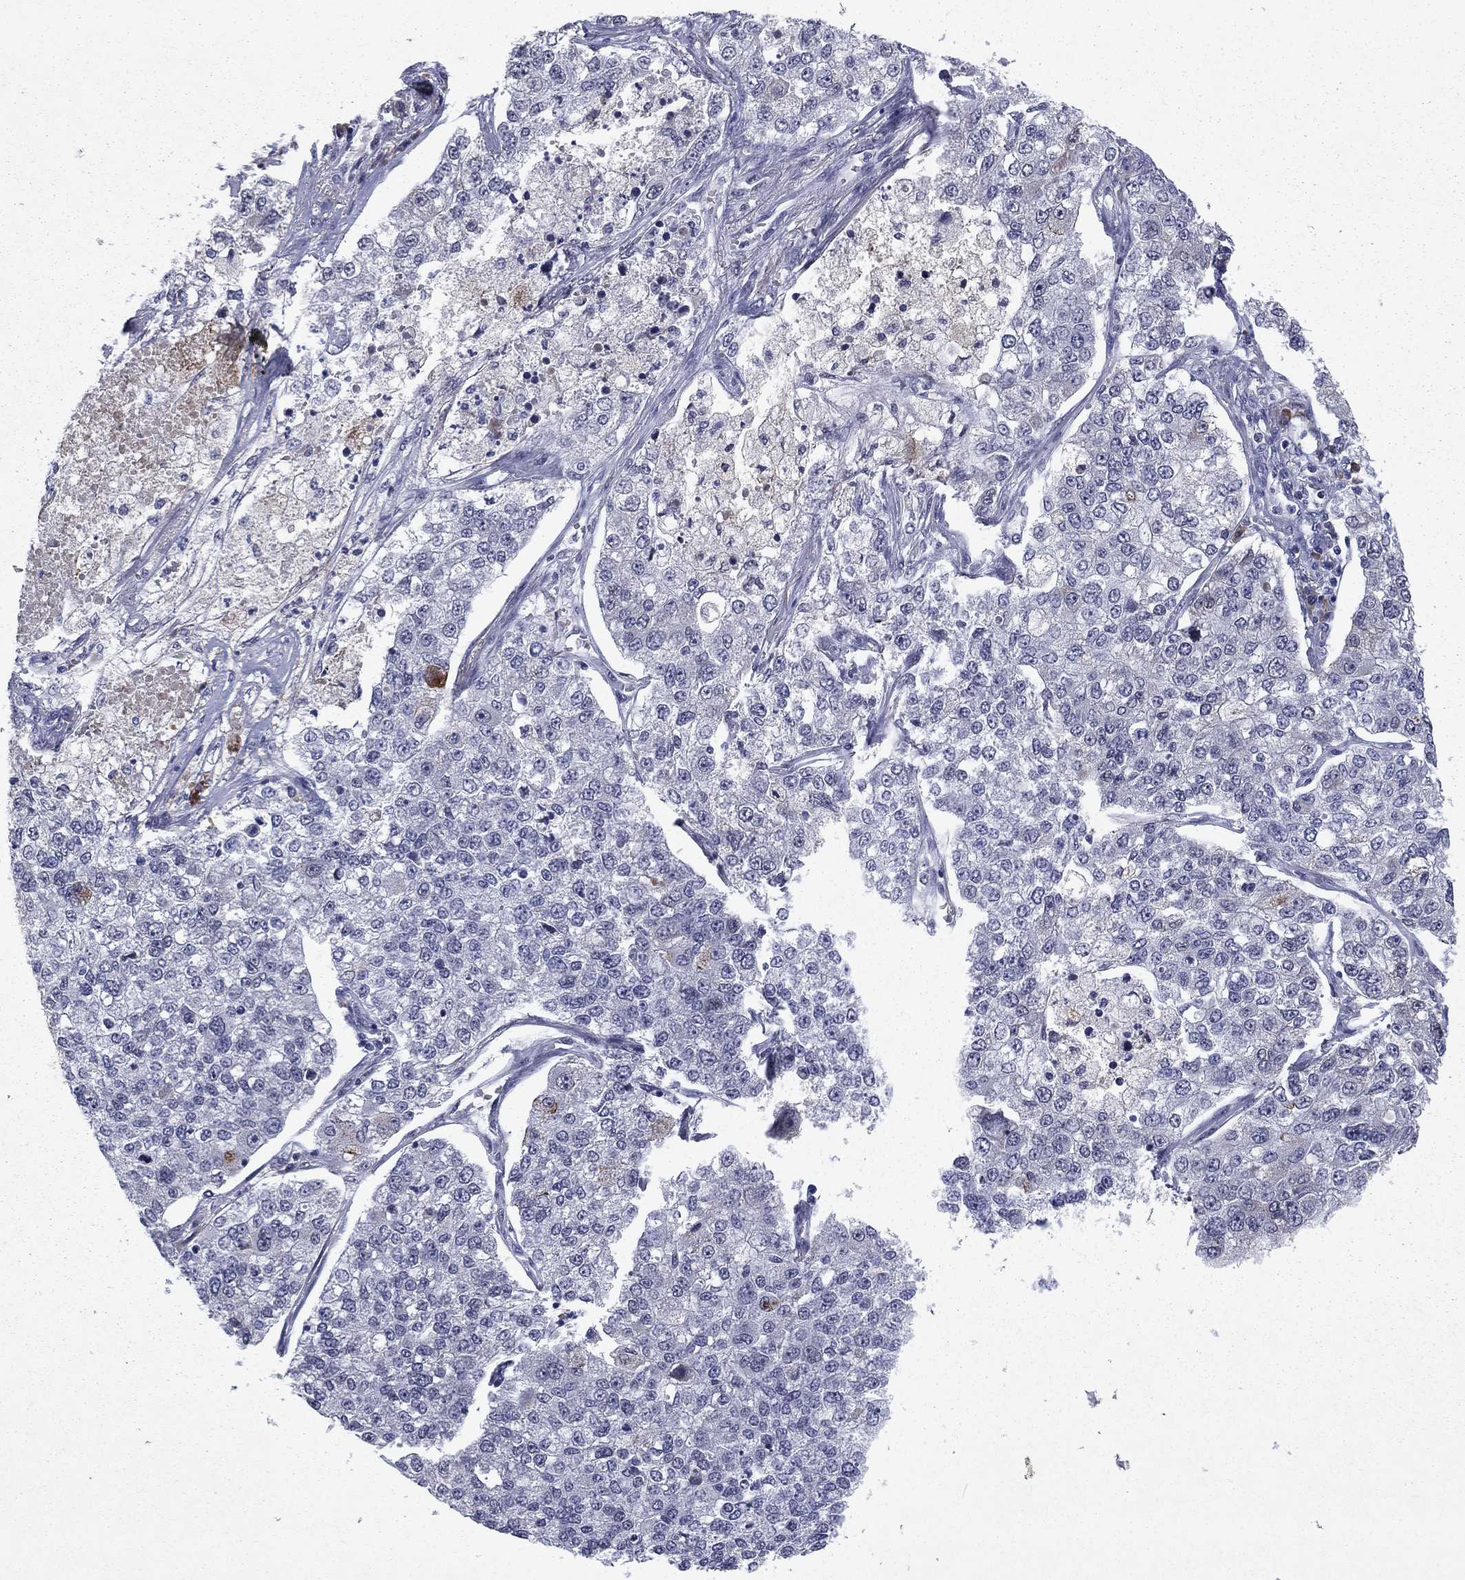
{"staining": {"intensity": "negative", "quantity": "none", "location": "none"}, "tissue": "lung cancer", "cell_type": "Tumor cells", "image_type": "cancer", "snomed": [{"axis": "morphology", "description": "Adenocarcinoma, NOS"}, {"axis": "topography", "description": "Lung"}], "caption": "DAB immunohistochemical staining of lung adenocarcinoma displays no significant staining in tumor cells. (DAB immunohistochemistry with hematoxylin counter stain).", "gene": "ECM1", "patient": {"sex": "male", "age": 49}}